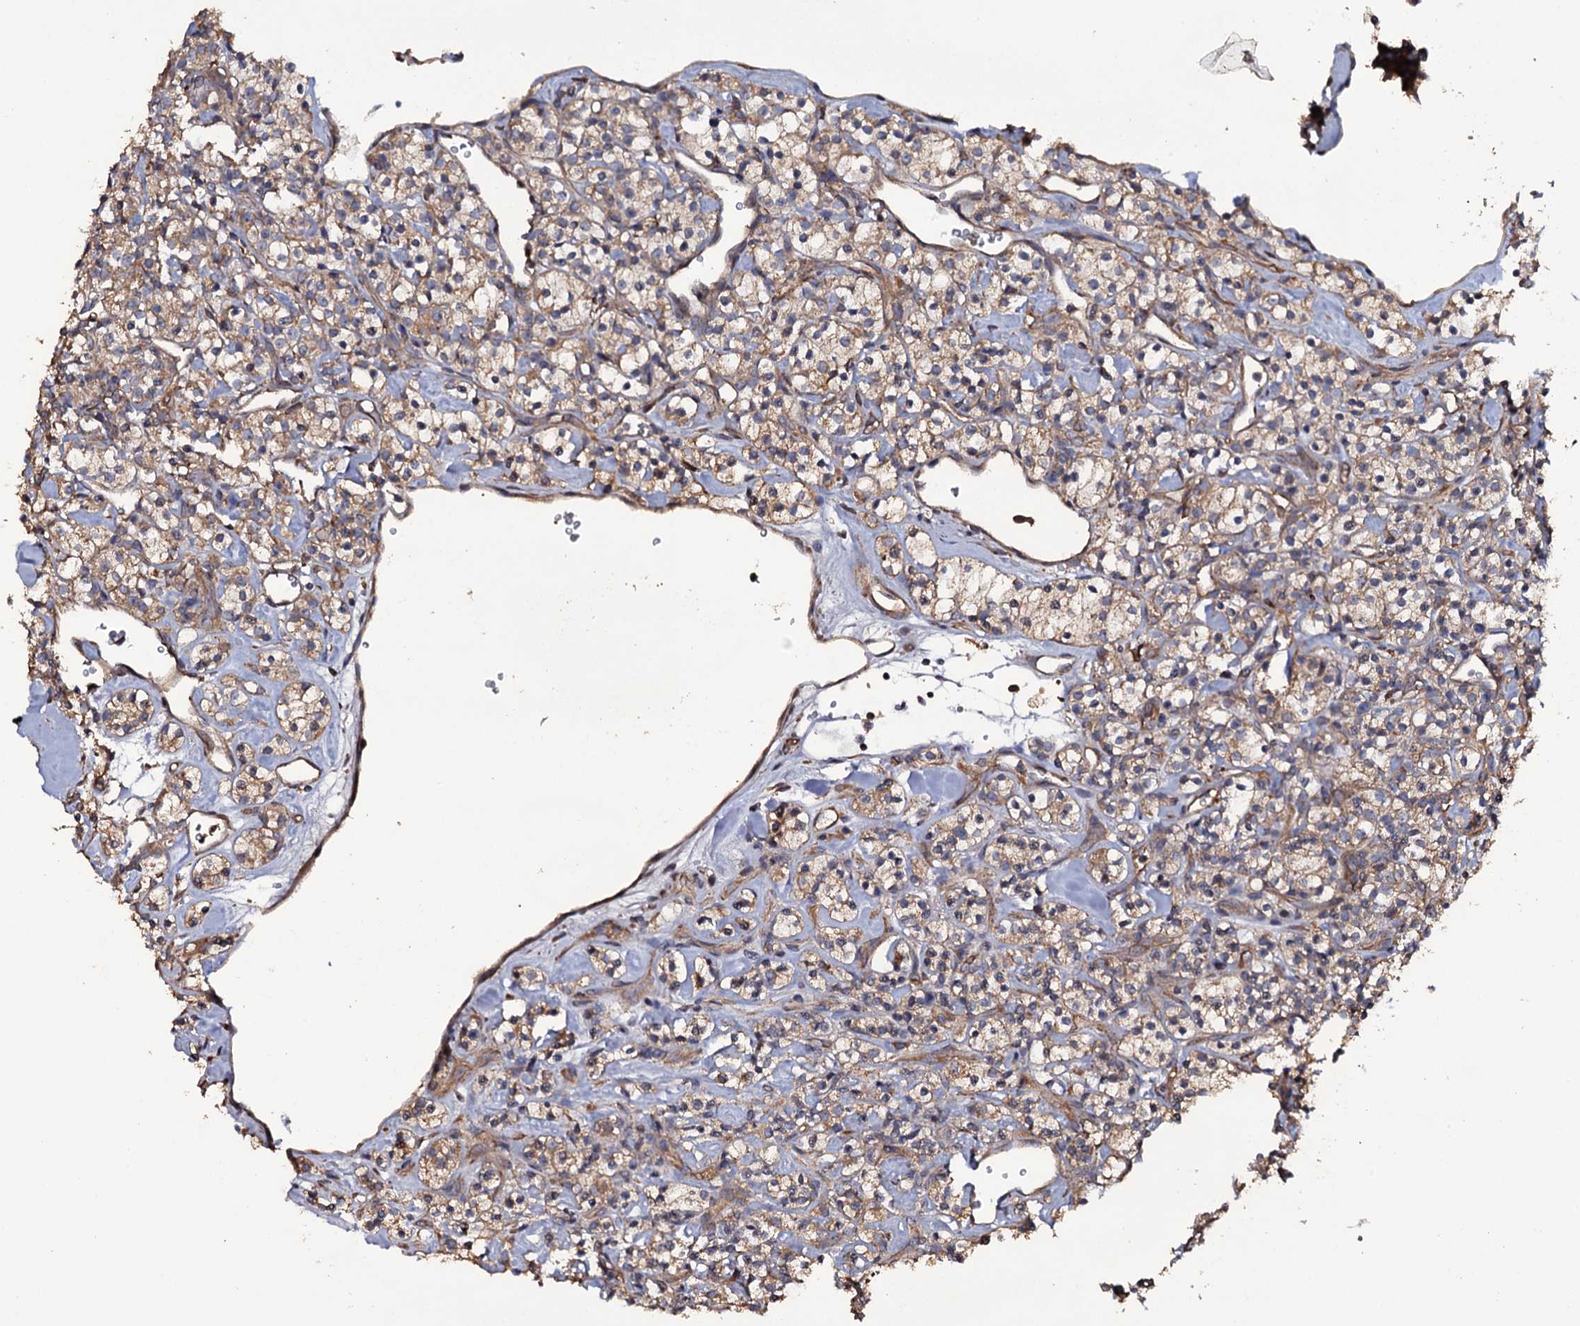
{"staining": {"intensity": "weak", "quantity": ">75%", "location": "cytoplasmic/membranous"}, "tissue": "renal cancer", "cell_type": "Tumor cells", "image_type": "cancer", "snomed": [{"axis": "morphology", "description": "Adenocarcinoma, NOS"}, {"axis": "topography", "description": "Kidney"}], "caption": "High-power microscopy captured an immunohistochemistry (IHC) photomicrograph of renal cancer, revealing weak cytoplasmic/membranous staining in approximately >75% of tumor cells.", "gene": "TTC23", "patient": {"sex": "male", "age": 77}}